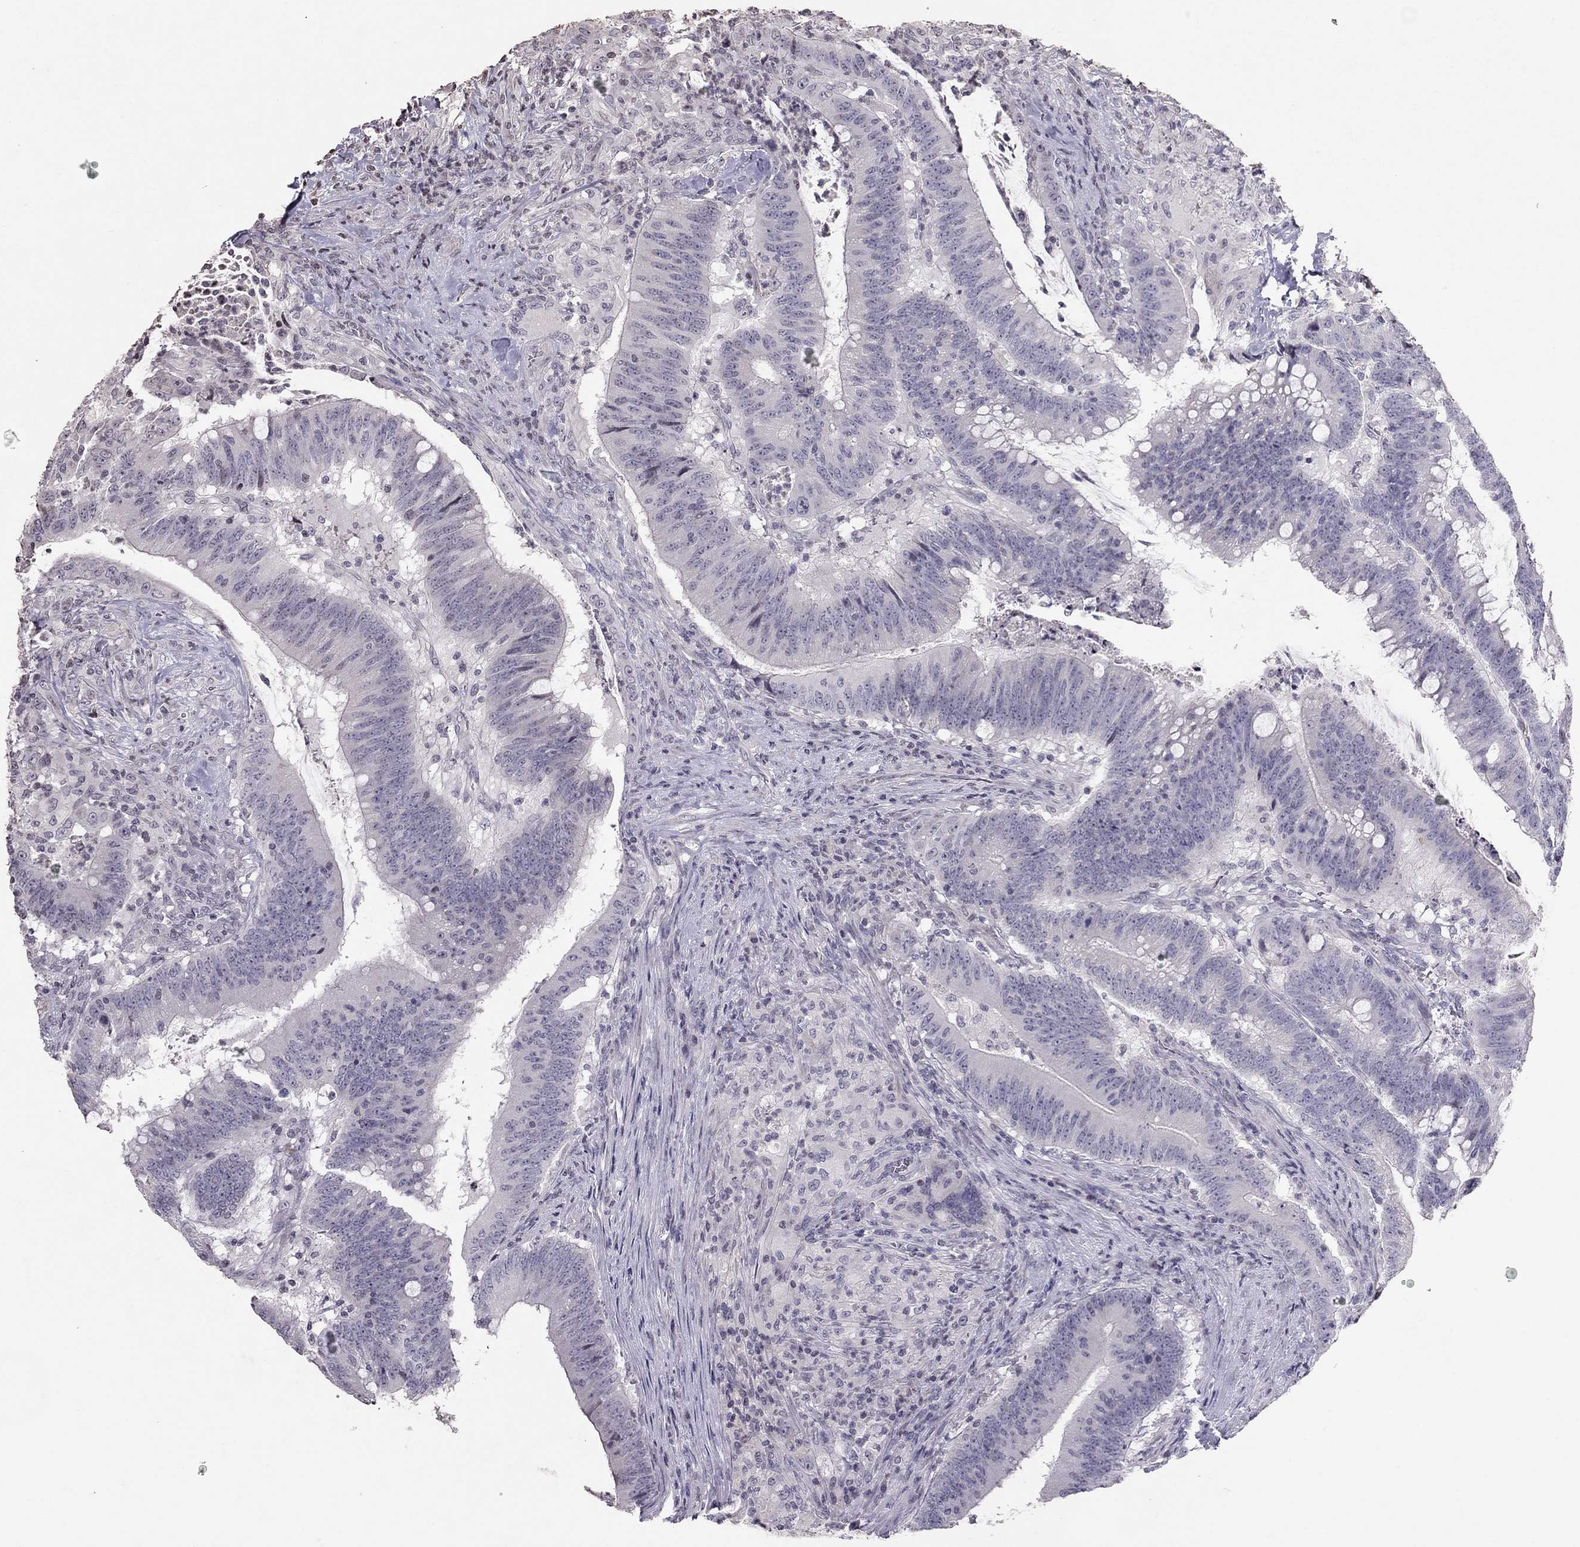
{"staining": {"intensity": "negative", "quantity": "none", "location": "none"}, "tissue": "colorectal cancer", "cell_type": "Tumor cells", "image_type": "cancer", "snomed": [{"axis": "morphology", "description": "Adenocarcinoma, NOS"}, {"axis": "topography", "description": "Colon"}], "caption": "This is an IHC micrograph of human adenocarcinoma (colorectal). There is no positivity in tumor cells.", "gene": "TSHB", "patient": {"sex": "female", "age": 87}}